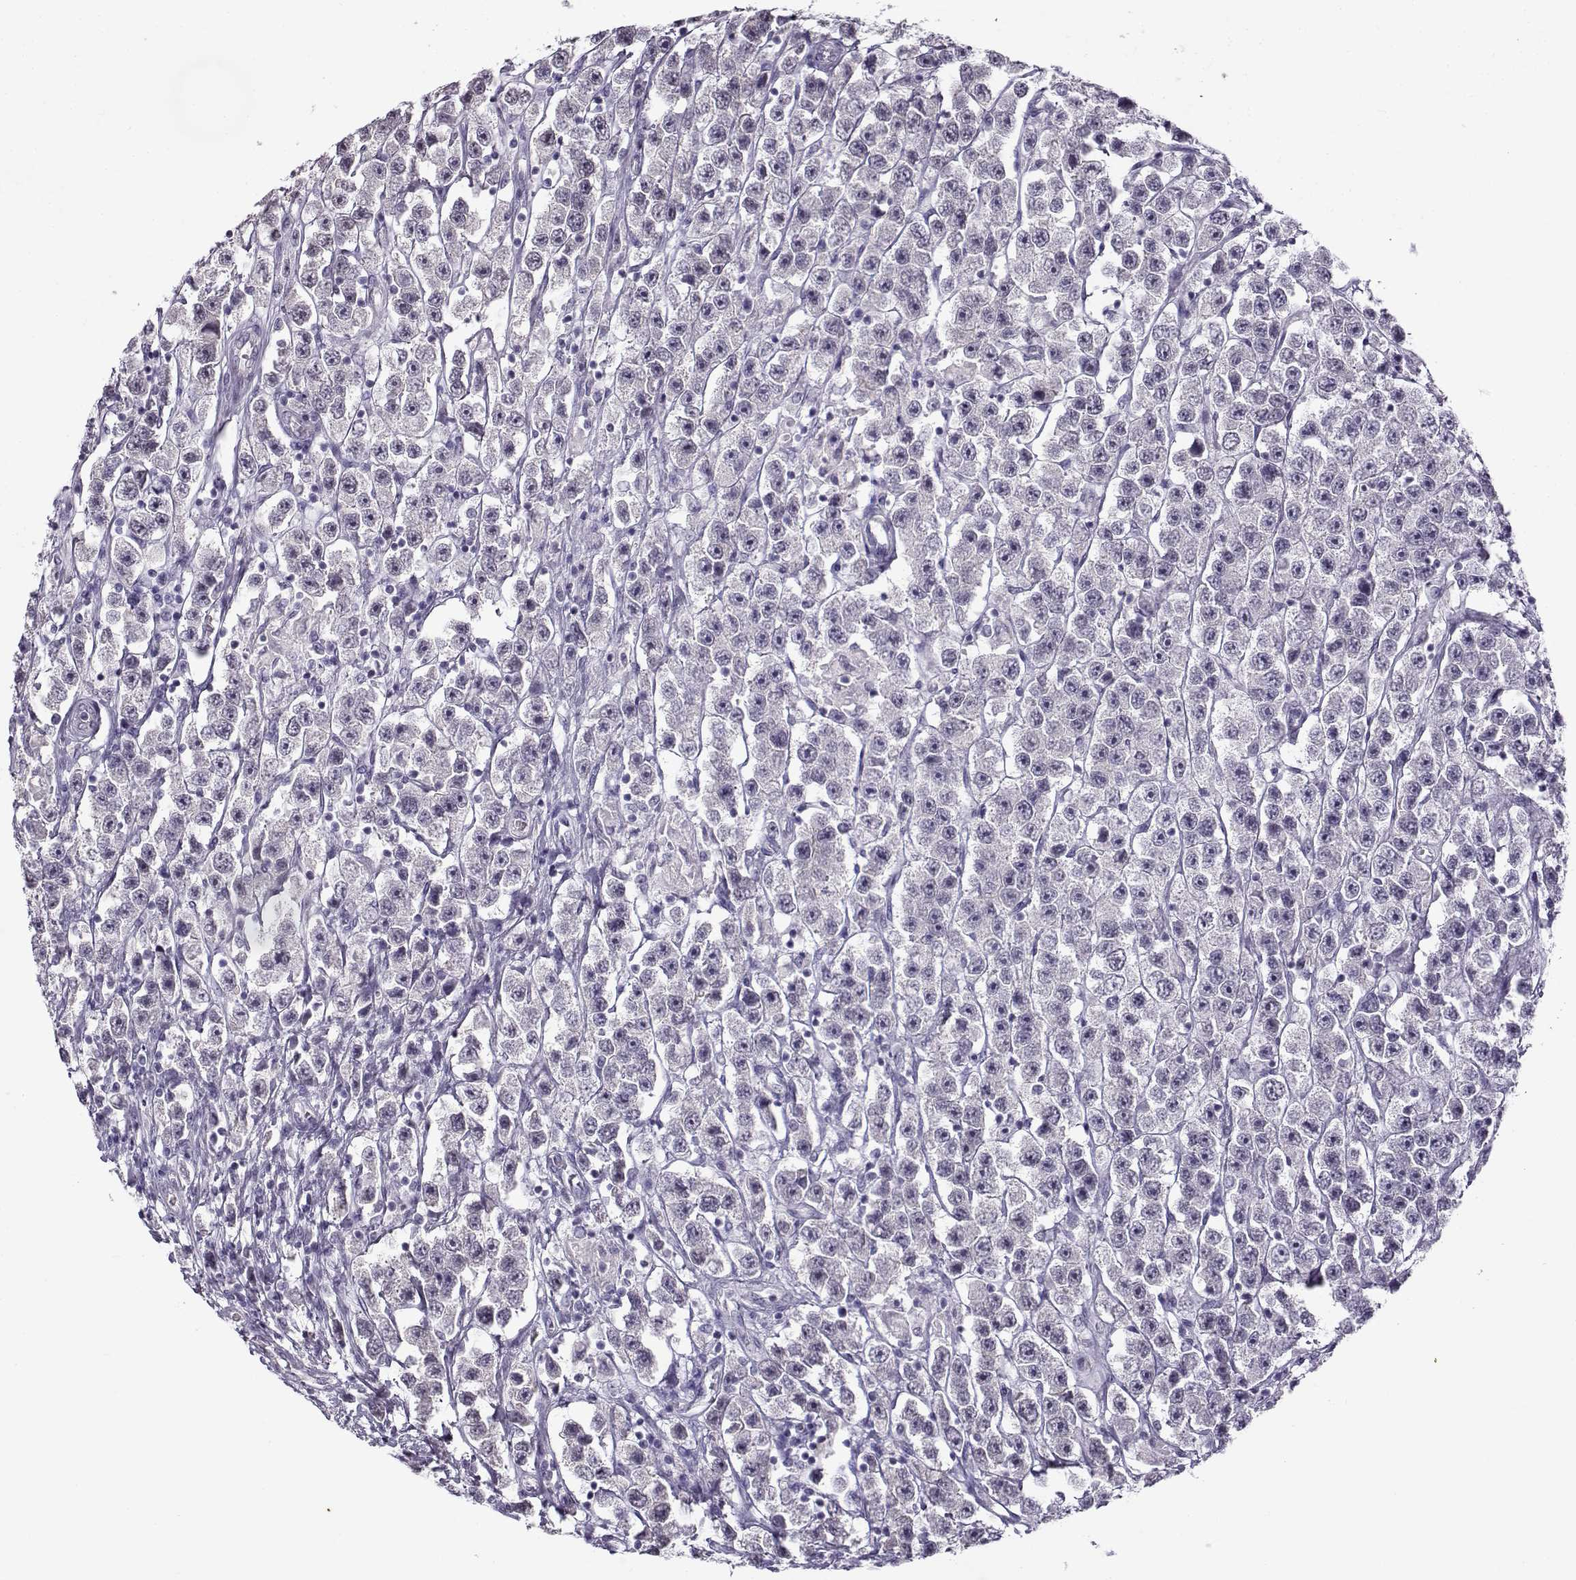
{"staining": {"intensity": "negative", "quantity": "none", "location": "none"}, "tissue": "testis cancer", "cell_type": "Tumor cells", "image_type": "cancer", "snomed": [{"axis": "morphology", "description": "Seminoma, NOS"}, {"axis": "topography", "description": "Testis"}], "caption": "Micrograph shows no significant protein expression in tumor cells of testis cancer (seminoma).", "gene": "TEX55", "patient": {"sex": "male", "age": 45}}